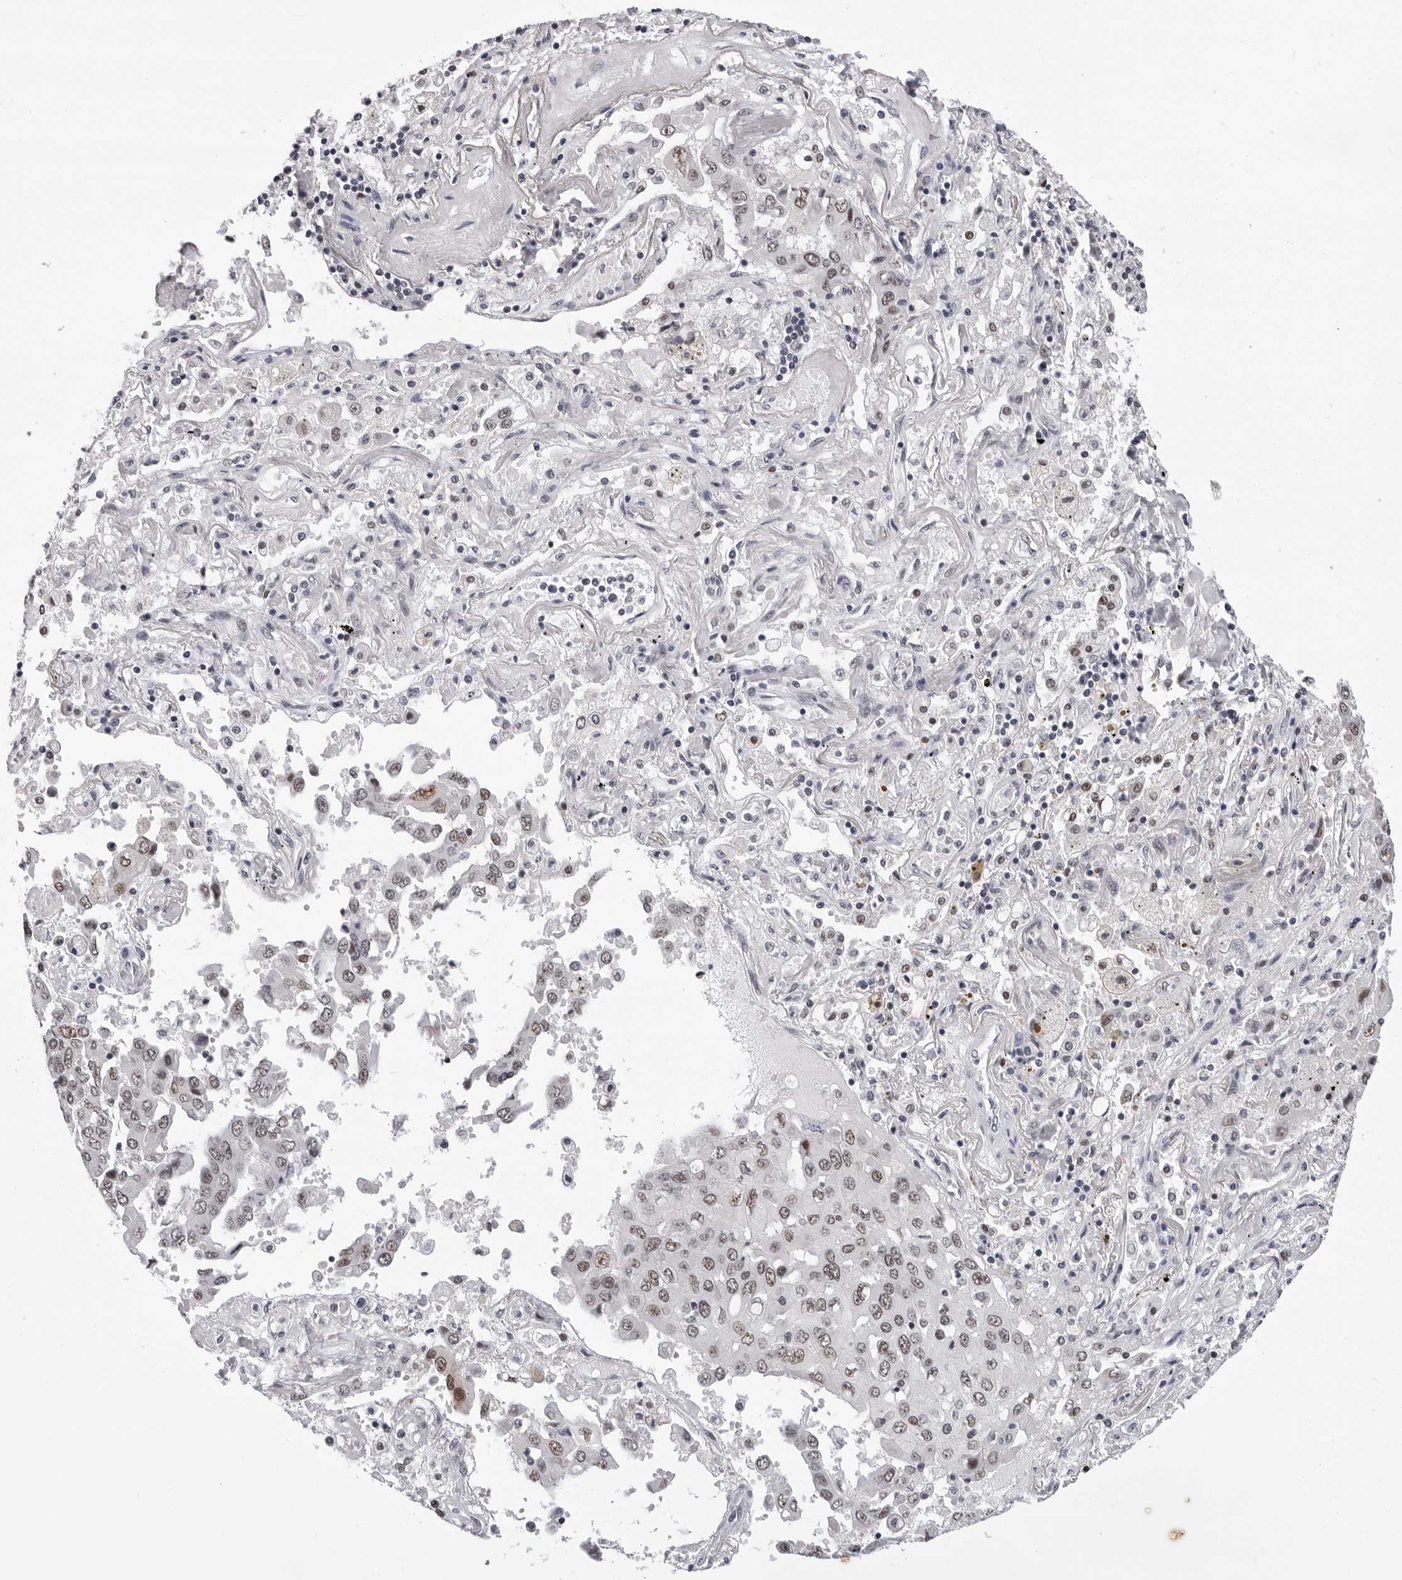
{"staining": {"intensity": "moderate", "quantity": ">75%", "location": "nuclear"}, "tissue": "lung cancer", "cell_type": "Tumor cells", "image_type": "cancer", "snomed": [{"axis": "morphology", "description": "Adenocarcinoma, NOS"}, {"axis": "topography", "description": "Lung"}], "caption": "Immunohistochemistry photomicrograph of neoplastic tissue: lung cancer (adenocarcinoma) stained using immunohistochemistry reveals medium levels of moderate protein expression localized specifically in the nuclear of tumor cells, appearing as a nuclear brown color.", "gene": "SF3B4", "patient": {"sex": "female", "age": 65}}